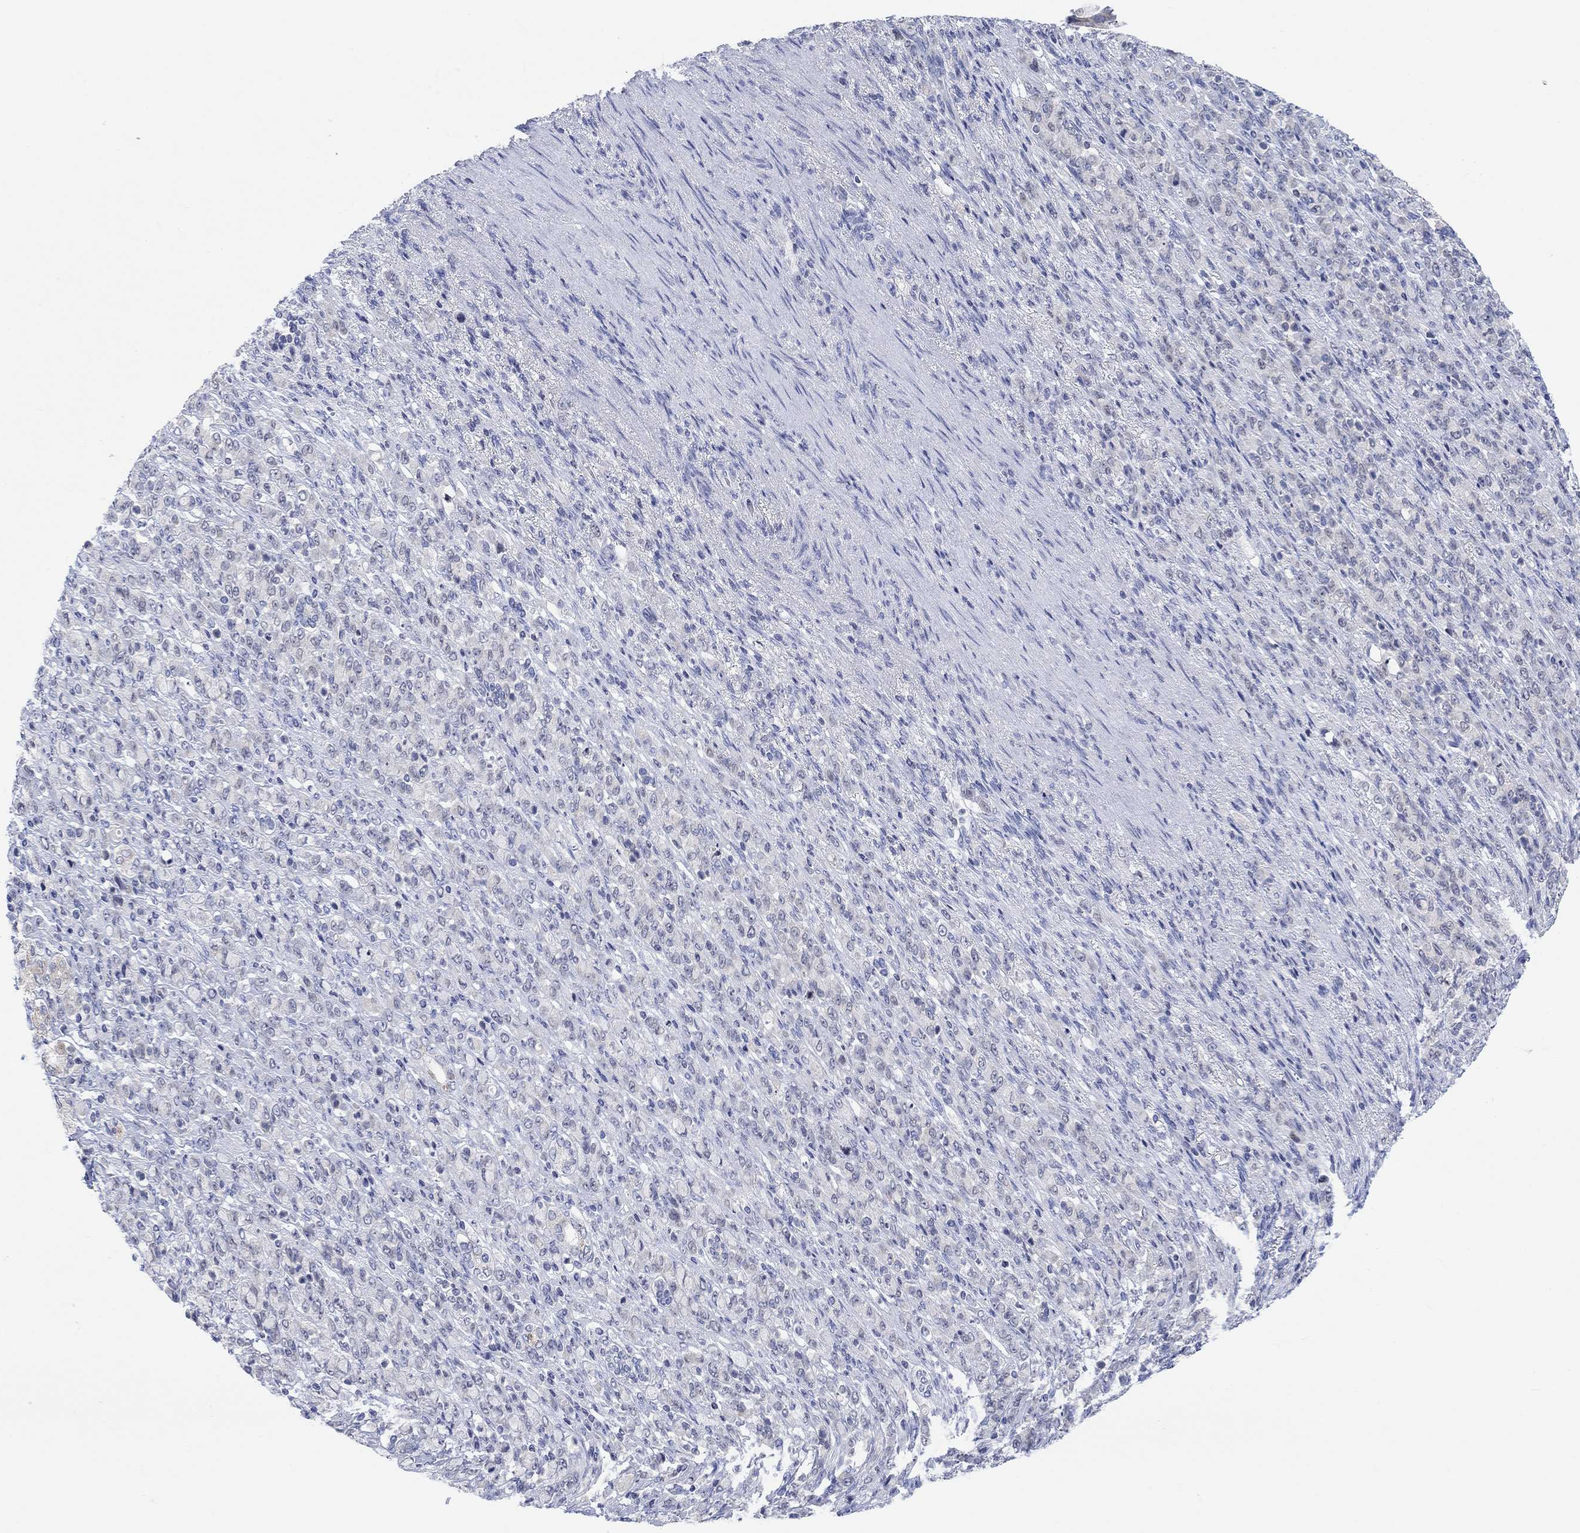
{"staining": {"intensity": "negative", "quantity": "none", "location": "none"}, "tissue": "stomach cancer", "cell_type": "Tumor cells", "image_type": "cancer", "snomed": [{"axis": "morphology", "description": "Normal tissue, NOS"}, {"axis": "morphology", "description": "Adenocarcinoma, NOS"}, {"axis": "topography", "description": "Stomach"}], "caption": "High power microscopy photomicrograph of an IHC photomicrograph of stomach cancer (adenocarcinoma), revealing no significant positivity in tumor cells.", "gene": "ATP6V1E2", "patient": {"sex": "female", "age": 79}}